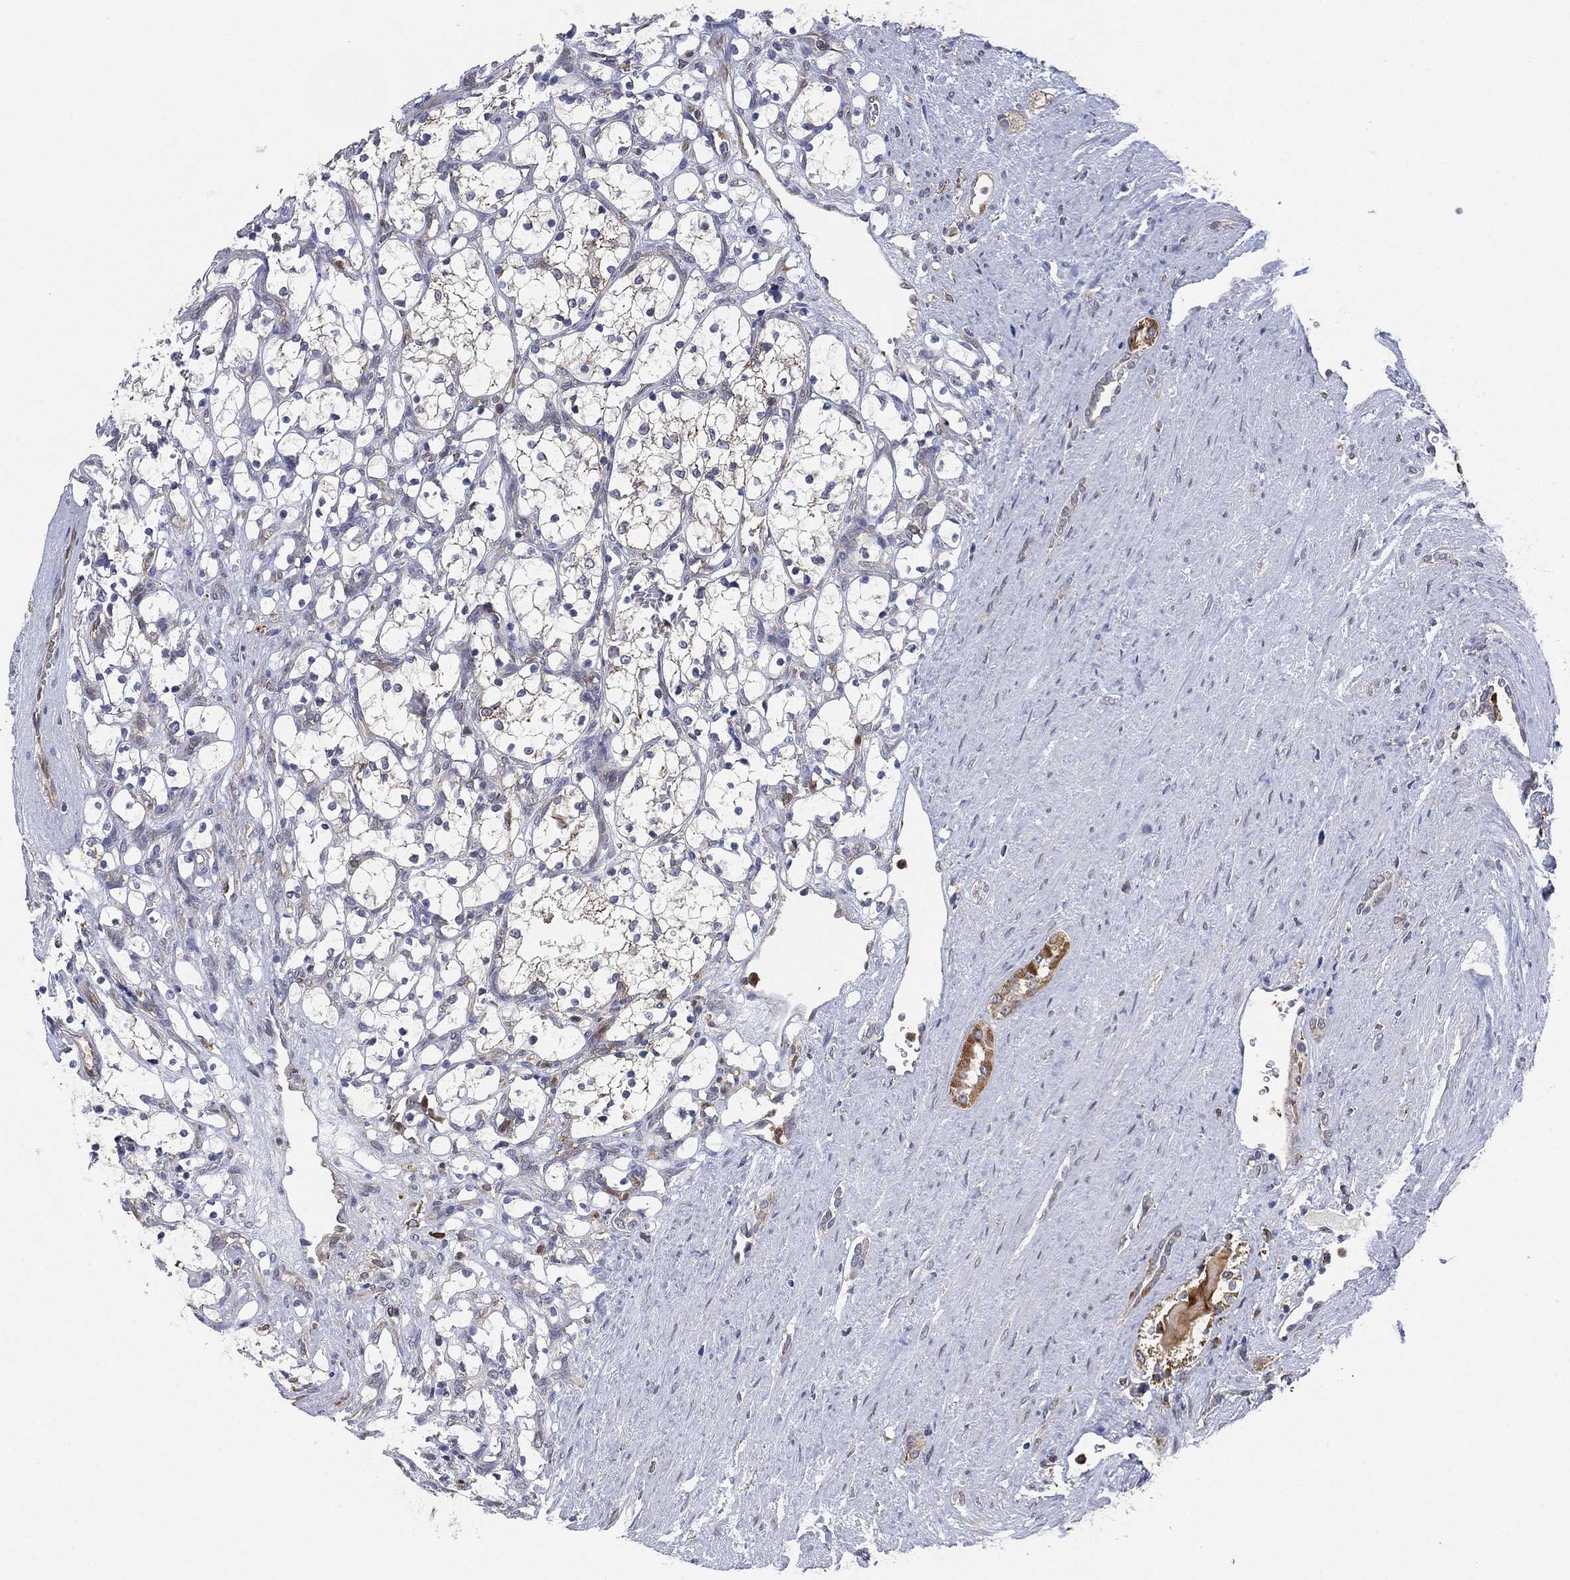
{"staining": {"intensity": "negative", "quantity": "none", "location": "none"}, "tissue": "renal cancer", "cell_type": "Tumor cells", "image_type": "cancer", "snomed": [{"axis": "morphology", "description": "Adenocarcinoma, NOS"}, {"axis": "topography", "description": "Kidney"}], "caption": "Immunohistochemistry image of neoplastic tissue: human renal adenocarcinoma stained with DAB (3,3'-diaminobenzidine) demonstrates no significant protein positivity in tumor cells.", "gene": "FES", "patient": {"sex": "female", "age": 69}}